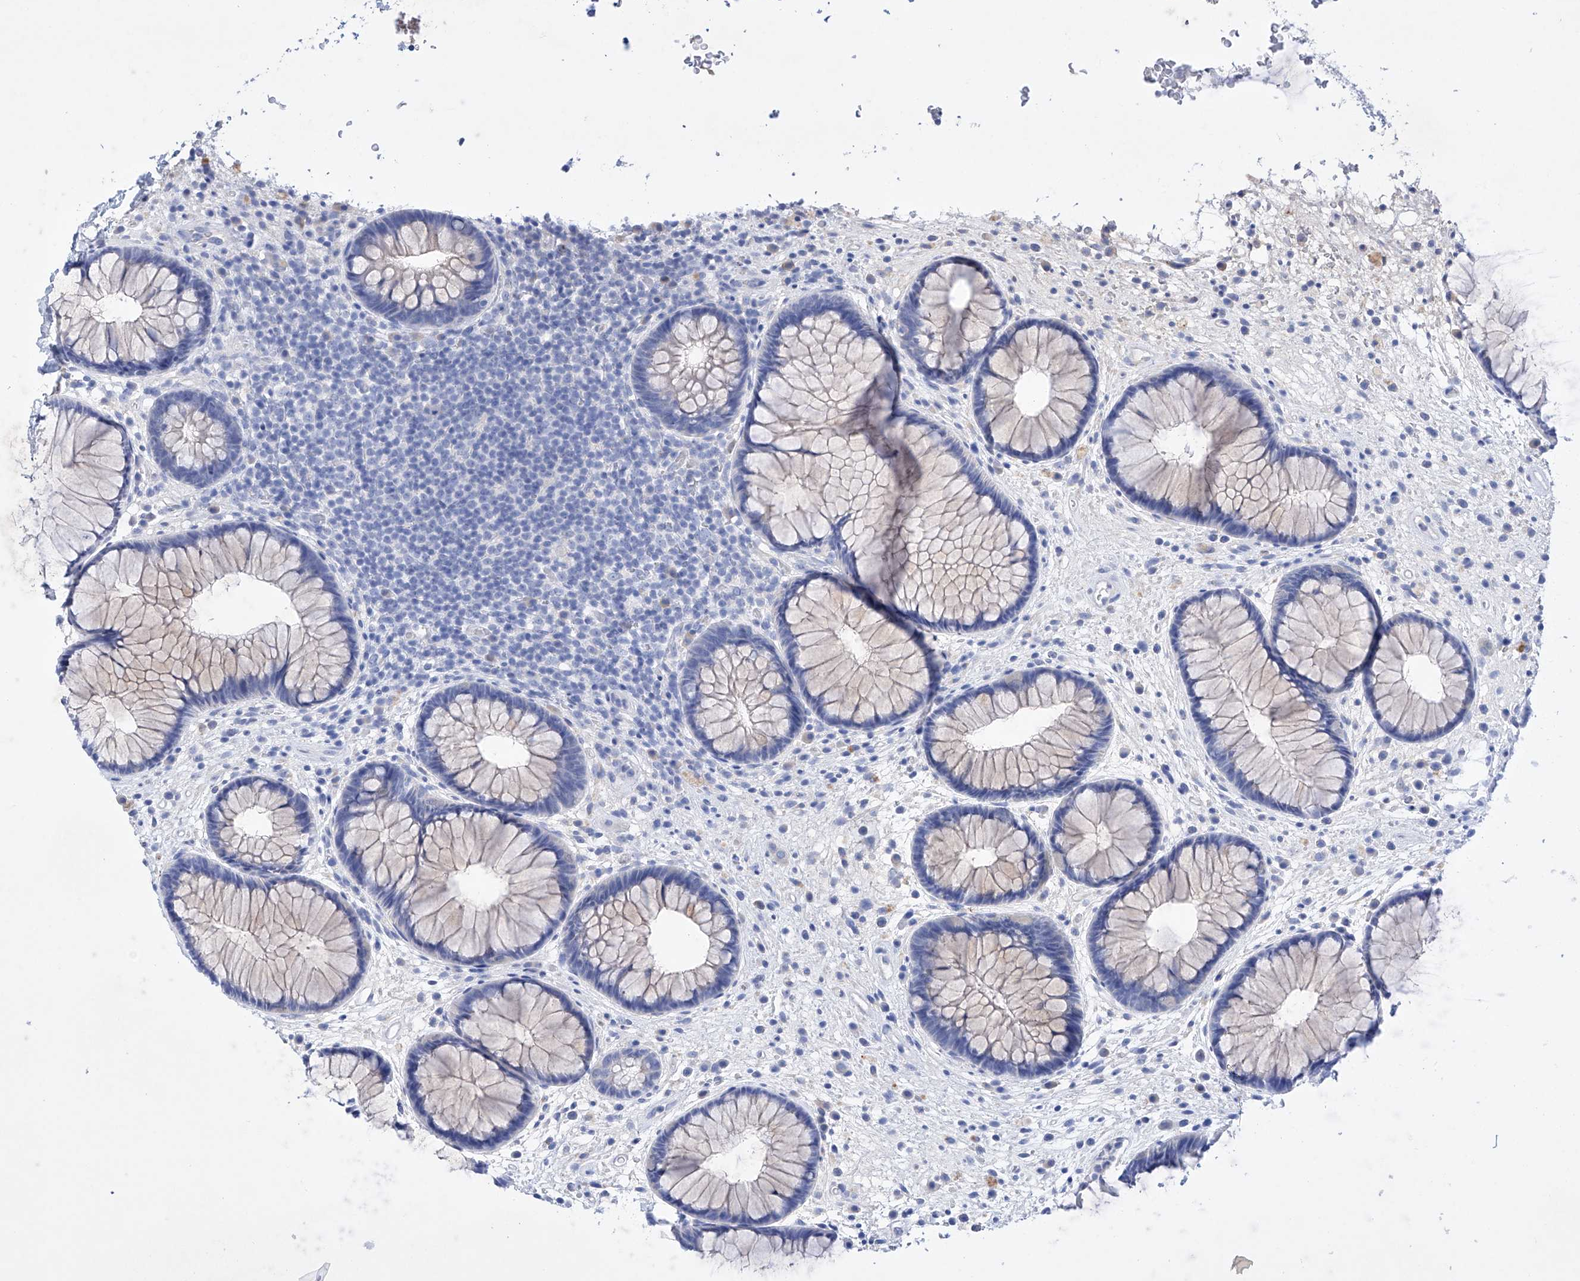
{"staining": {"intensity": "negative", "quantity": "none", "location": "none"}, "tissue": "rectum", "cell_type": "Glandular cells", "image_type": "normal", "snomed": [{"axis": "morphology", "description": "Normal tissue, NOS"}, {"axis": "topography", "description": "Rectum"}], "caption": "An immunohistochemistry (IHC) image of unremarkable rectum is shown. There is no staining in glandular cells of rectum. The staining is performed using DAB brown chromogen with nuclei counter-stained in using hematoxylin.", "gene": "LURAP1", "patient": {"sex": "male", "age": 51}}